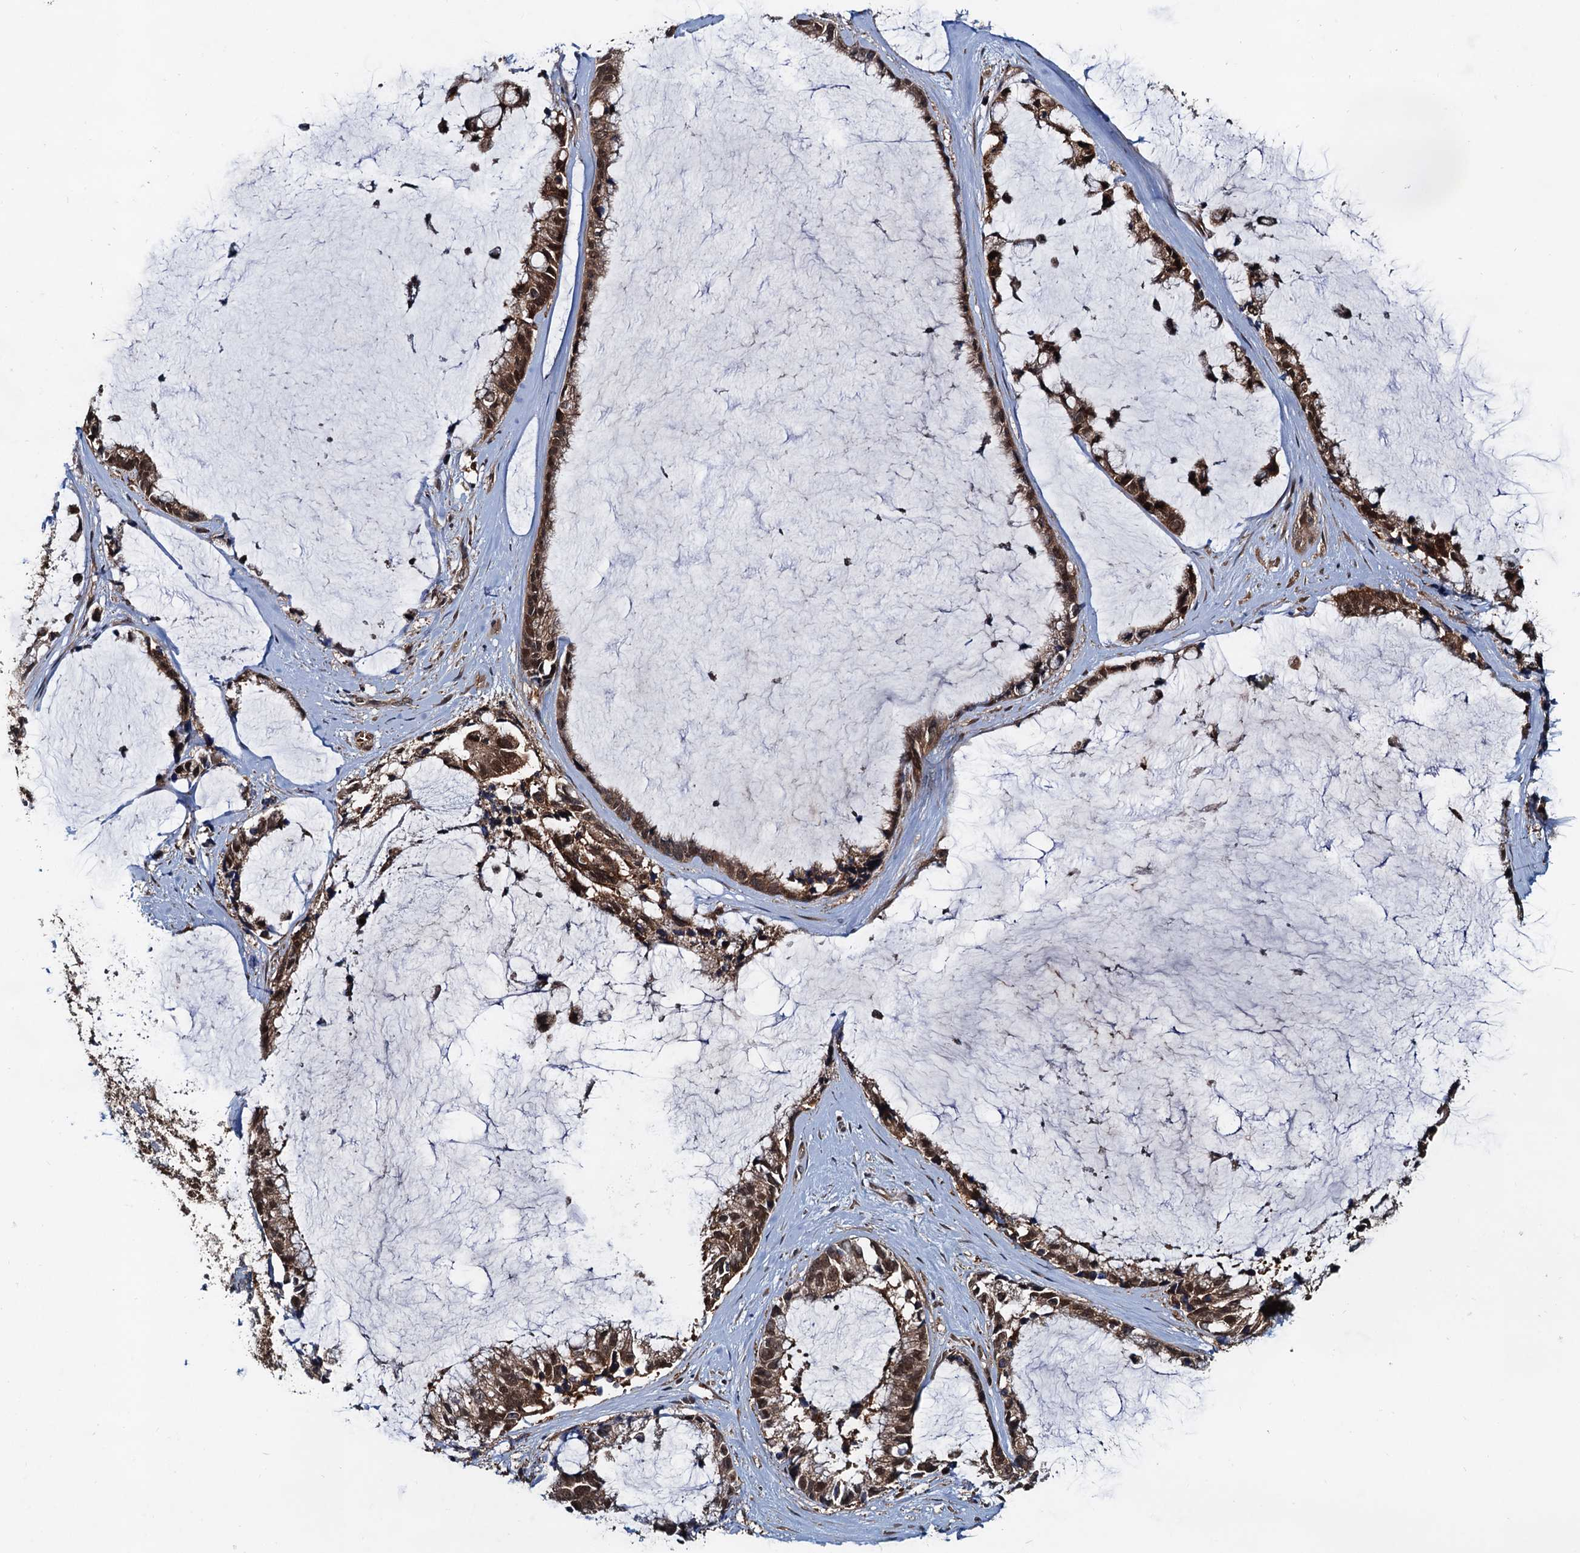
{"staining": {"intensity": "strong", "quantity": ">75%", "location": "cytoplasmic/membranous,nuclear"}, "tissue": "ovarian cancer", "cell_type": "Tumor cells", "image_type": "cancer", "snomed": [{"axis": "morphology", "description": "Cystadenocarcinoma, mucinous, NOS"}, {"axis": "topography", "description": "Ovary"}], "caption": "This image exhibits immunohistochemistry (IHC) staining of human mucinous cystadenocarcinoma (ovarian), with high strong cytoplasmic/membranous and nuclear expression in about >75% of tumor cells.", "gene": "AAGAB", "patient": {"sex": "female", "age": 39}}